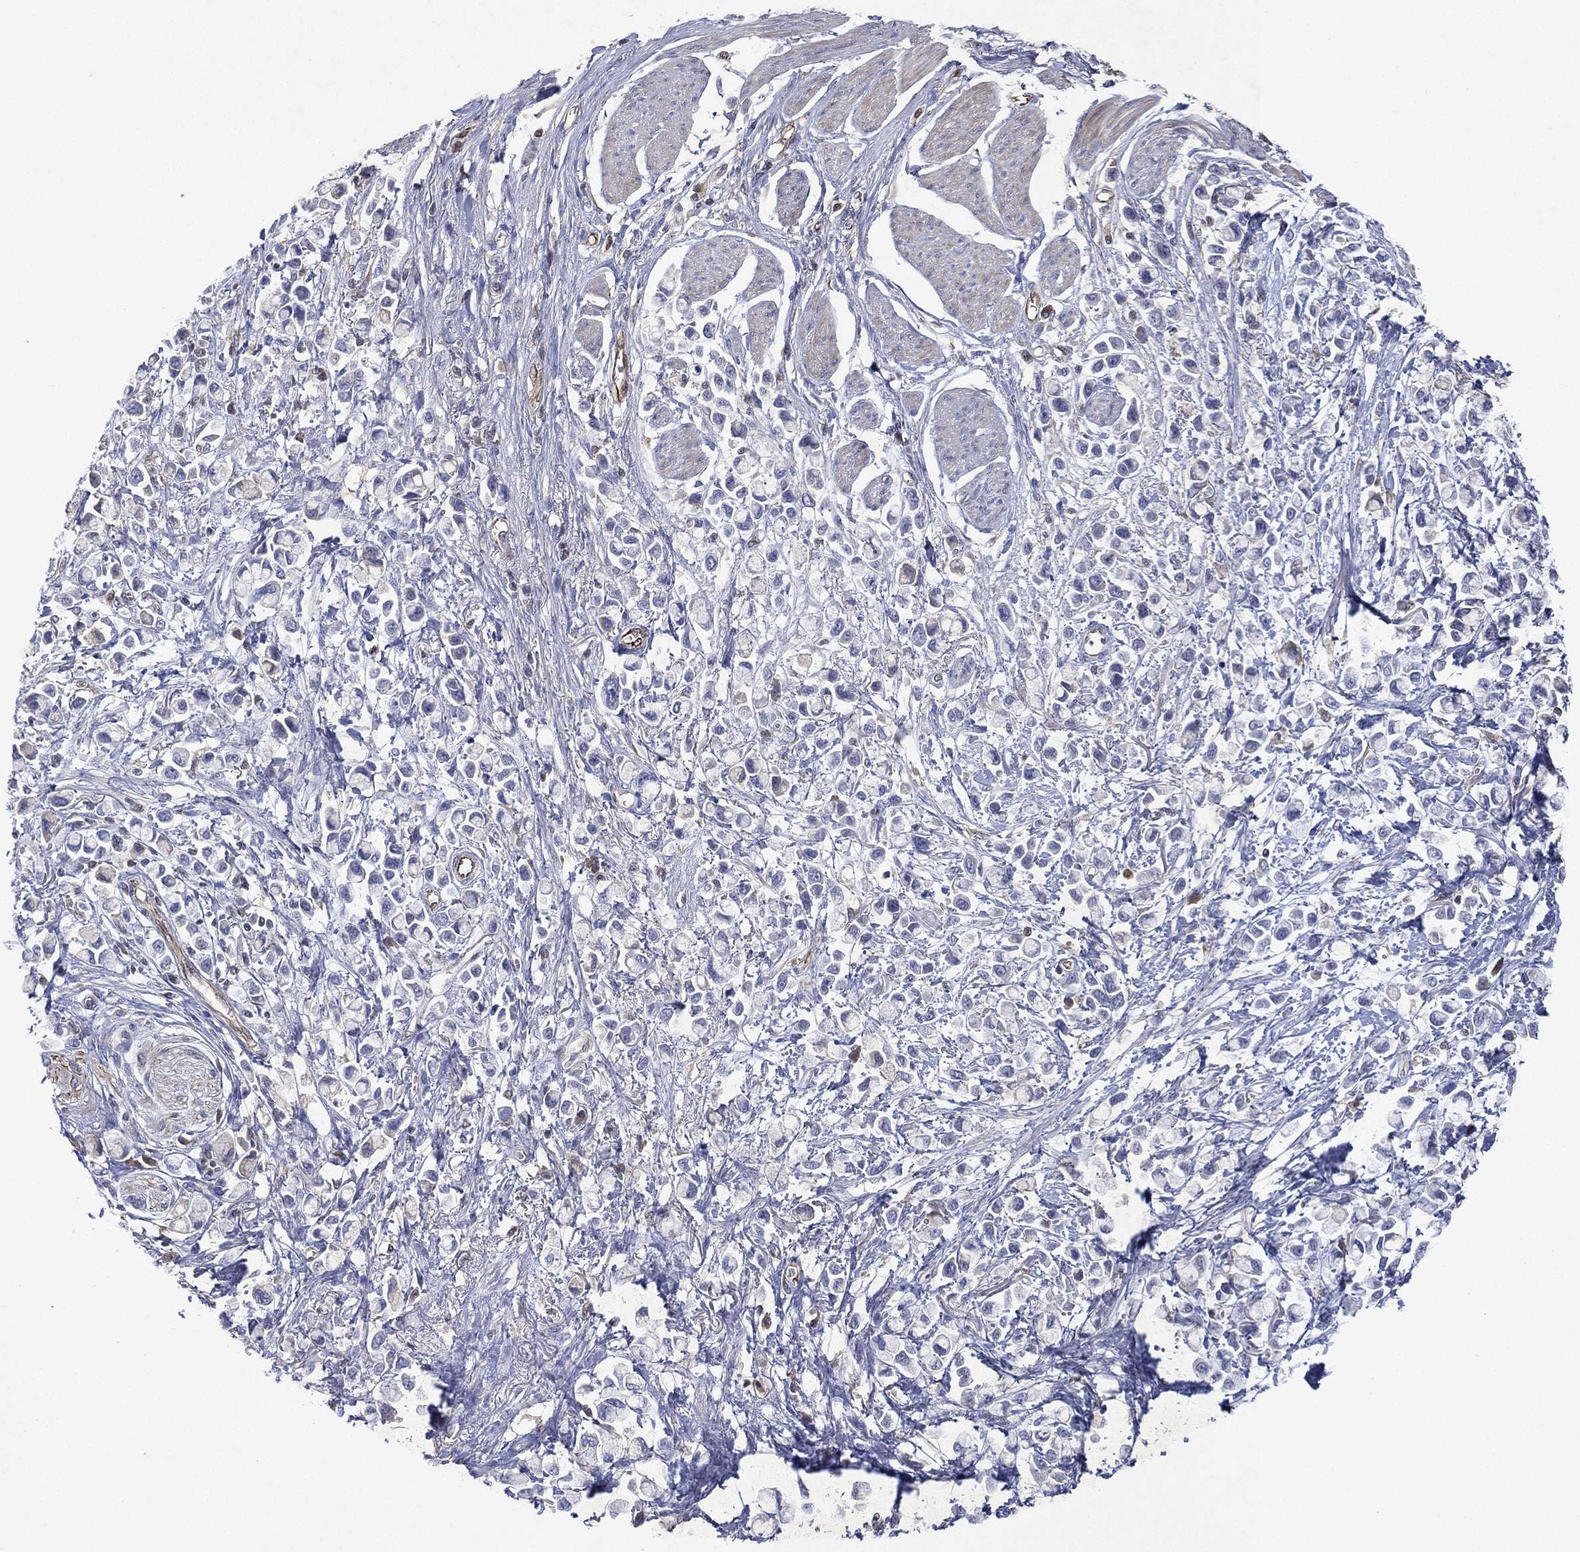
{"staining": {"intensity": "negative", "quantity": "none", "location": "none"}, "tissue": "stomach cancer", "cell_type": "Tumor cells", "image_type": "cancer", "snomed": [{"axis": "morphology", "description": "Adenocarcinoma, NOS"}, {"axis": "topography", "description": "Stomach"}], "caption": "Immunohistochemical staining of stomach adenocarcinoma shows no significant positivity in tumor cells.", "gene": "FLI1", "patient": {"sex": "female", "age": 81}}